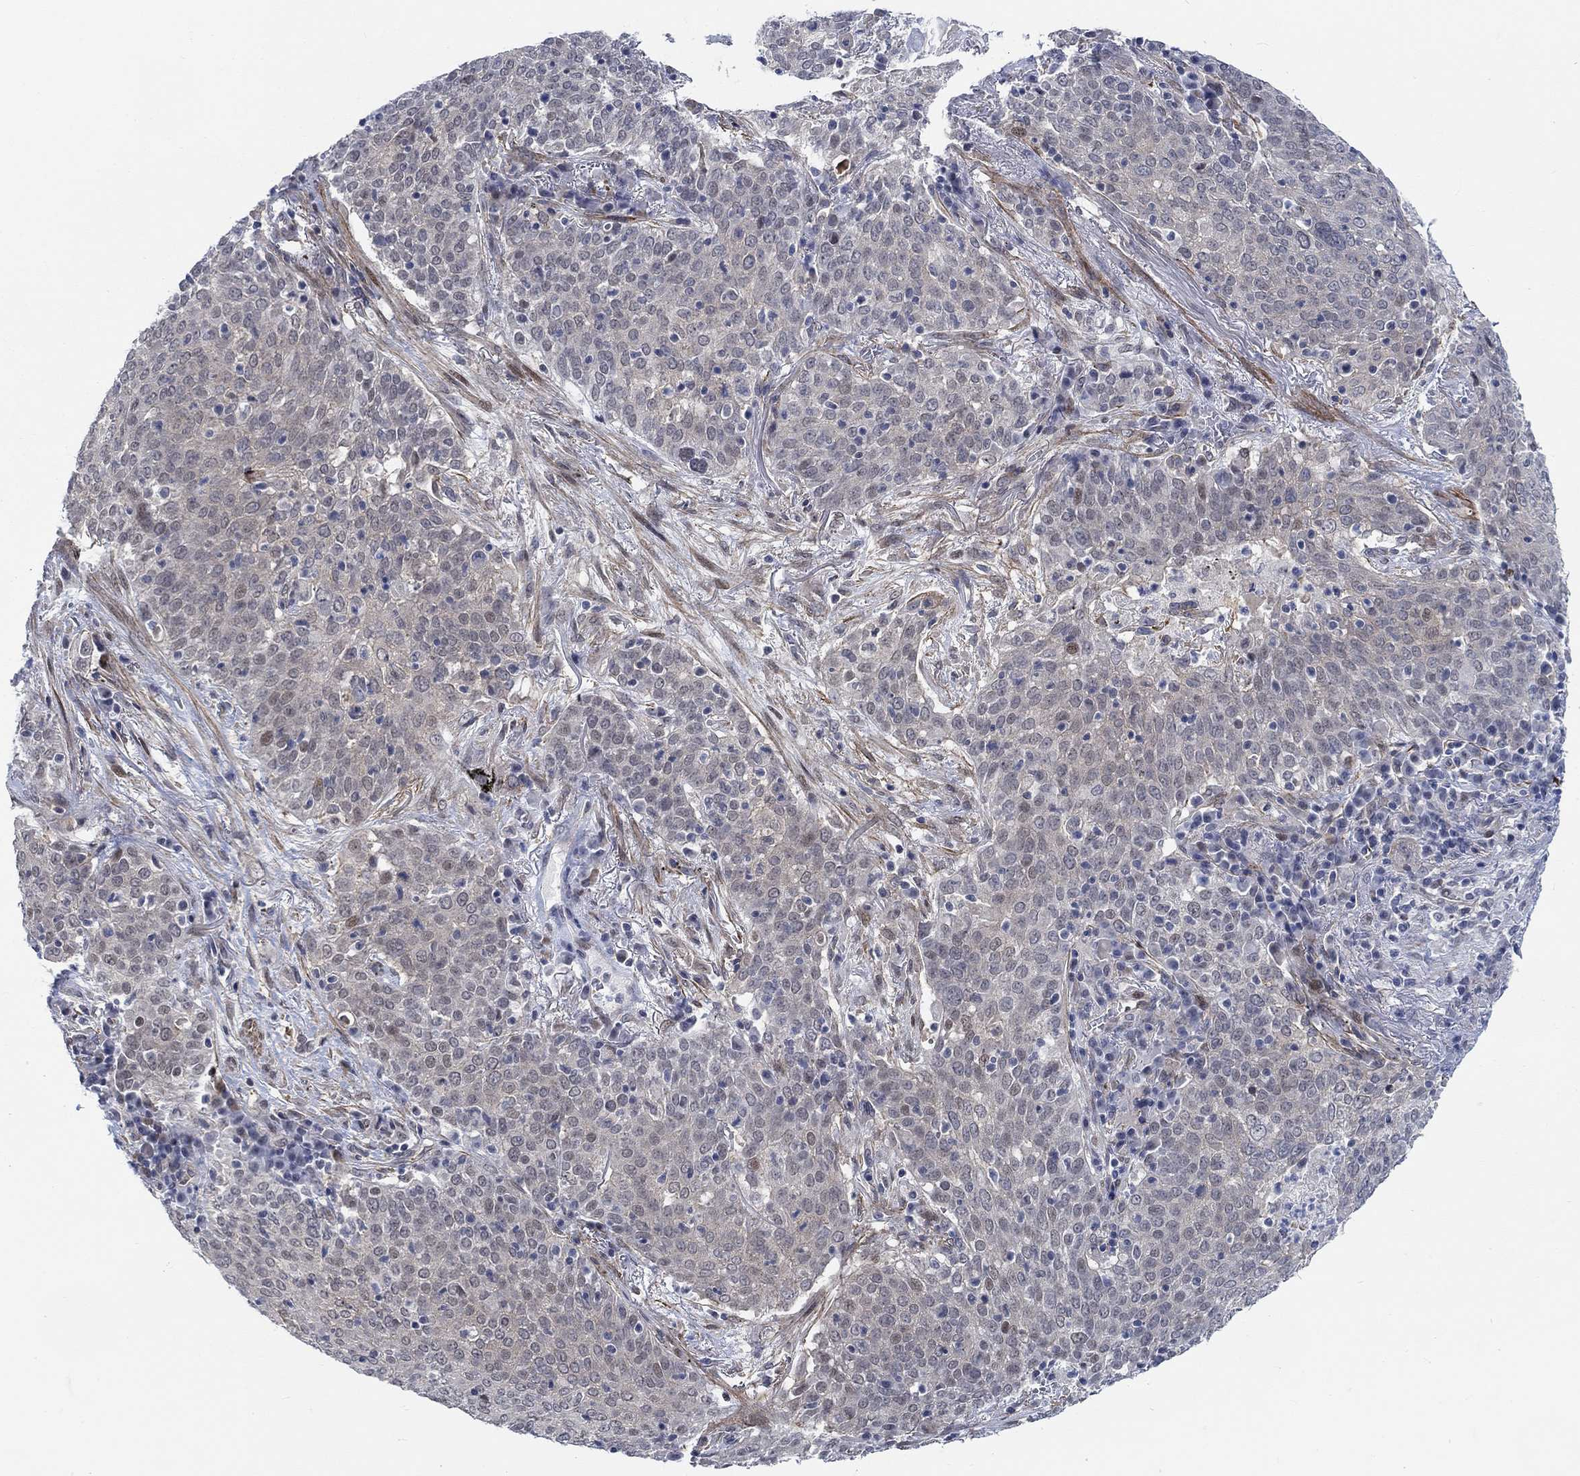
{"staining": {"intensity": "weak", "quantity": "<25%", "location": "nuclear"}, "tissue": "lung cancer", "cell_type": "Tumor cells", "image_type": "cancer", "snomed": [{"axis": "morphology", "description": "Squamous cell carcinoma, NOS"}, {"axis": "topography", "description": "Lung"}], "caption": "Human lung squamous cell carcinoma stained for a protein using IHC exhibits no expression in tumor cells.", "gene": "KCNH8", "patient": {"sex": "male", "age": 82}}